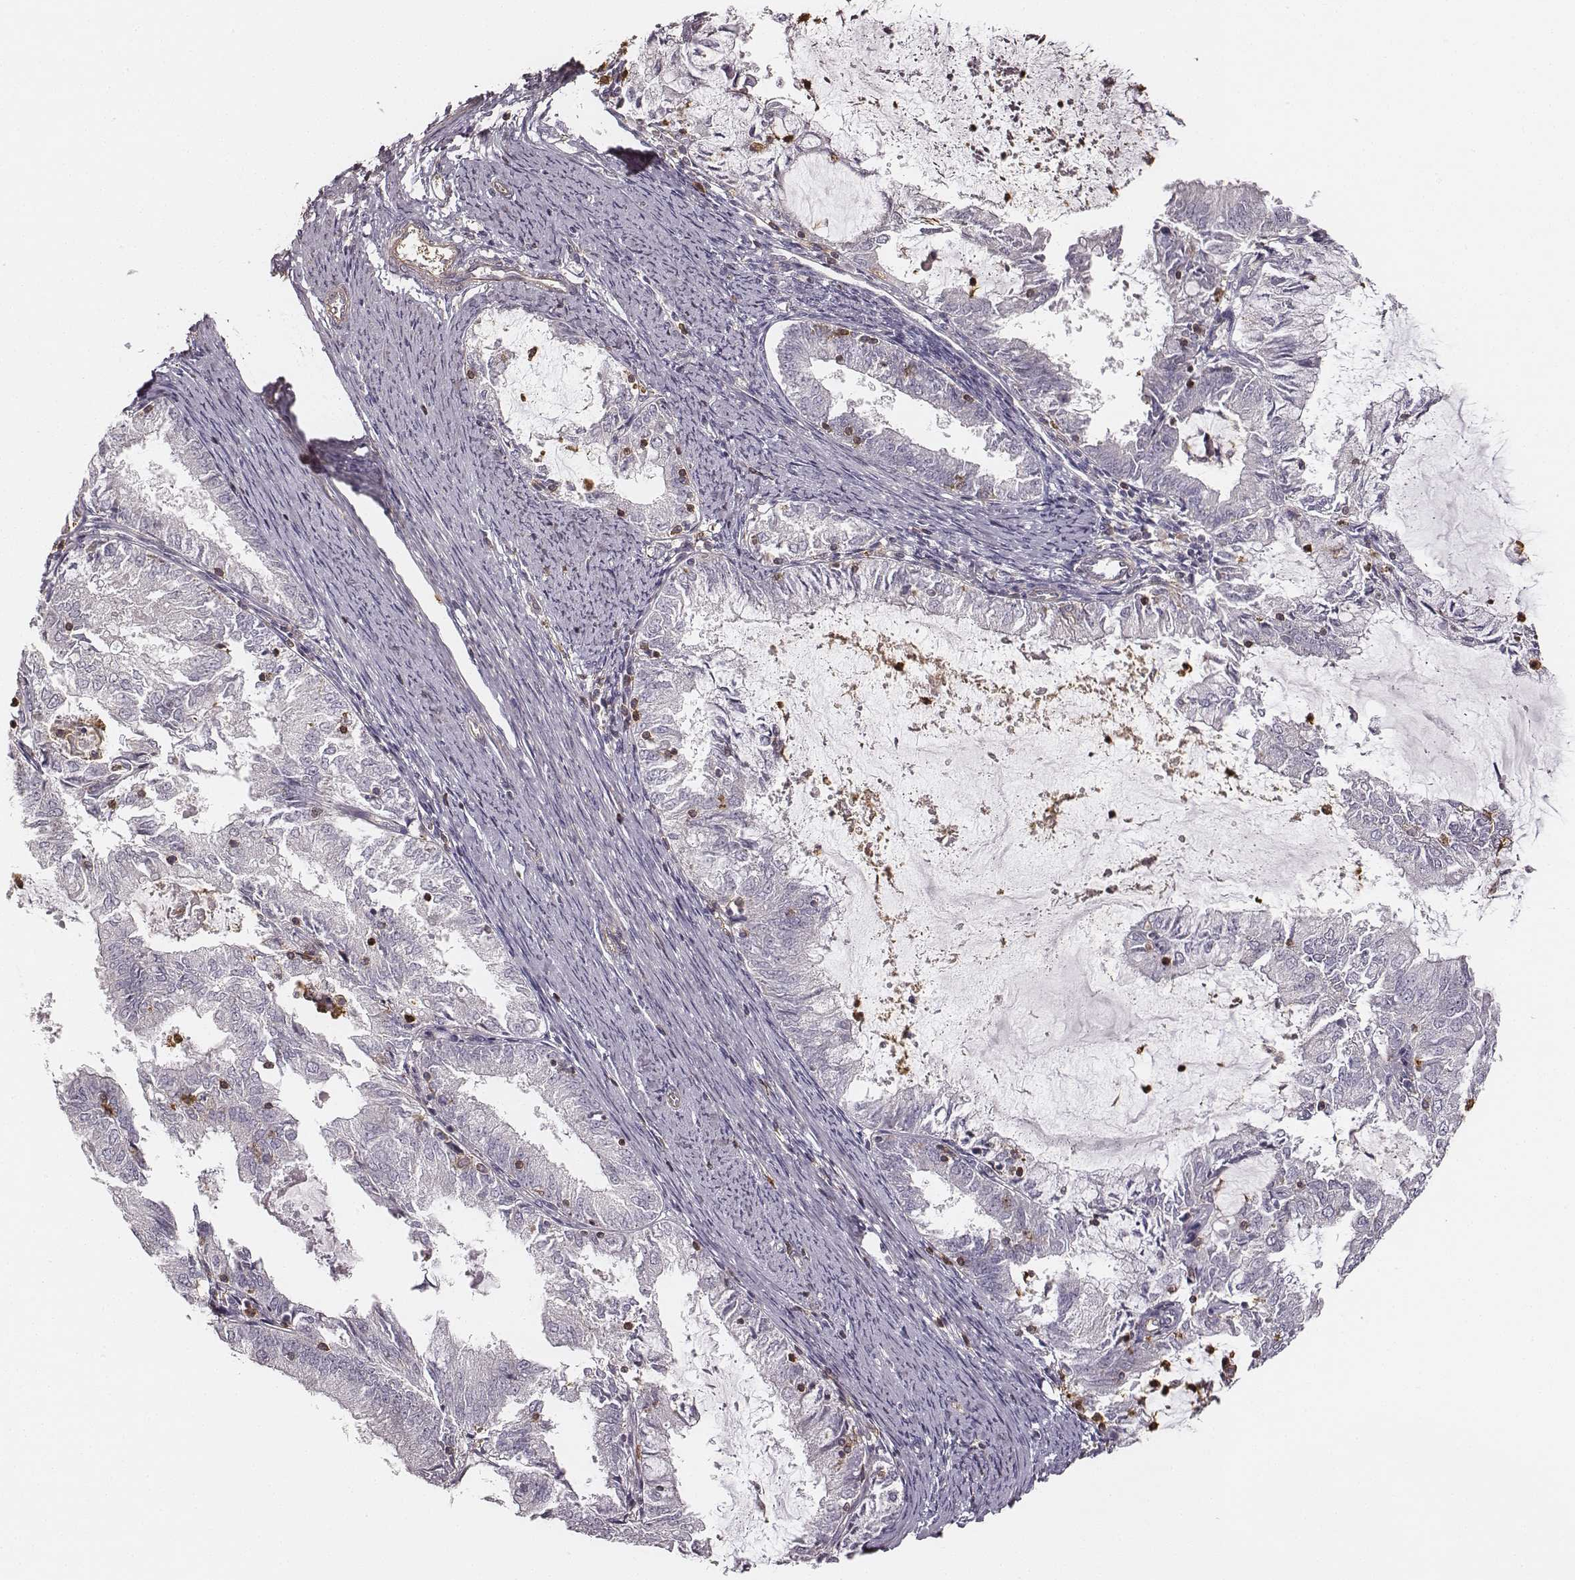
{"staining": {"intensity": "negative", "quantity": "none", "location": "none"}, "tissue": "endometrial cancer", "cell_type": "Tumor cells", "image_type": "cancer", "snomed": [{"axis": "morphology", "description": "Adenocarcinoma, NOS"}, {"axis": "topography", "description": "Endometrium"}], "caption": "A high-resolution image shows immunohistochemistry (IHC) staining of endometrial adenocarcinoma, which reveals no significant expression in tumor cells.", "gene": "ZYX", "patient": {"sex": "female", "age": 57}}